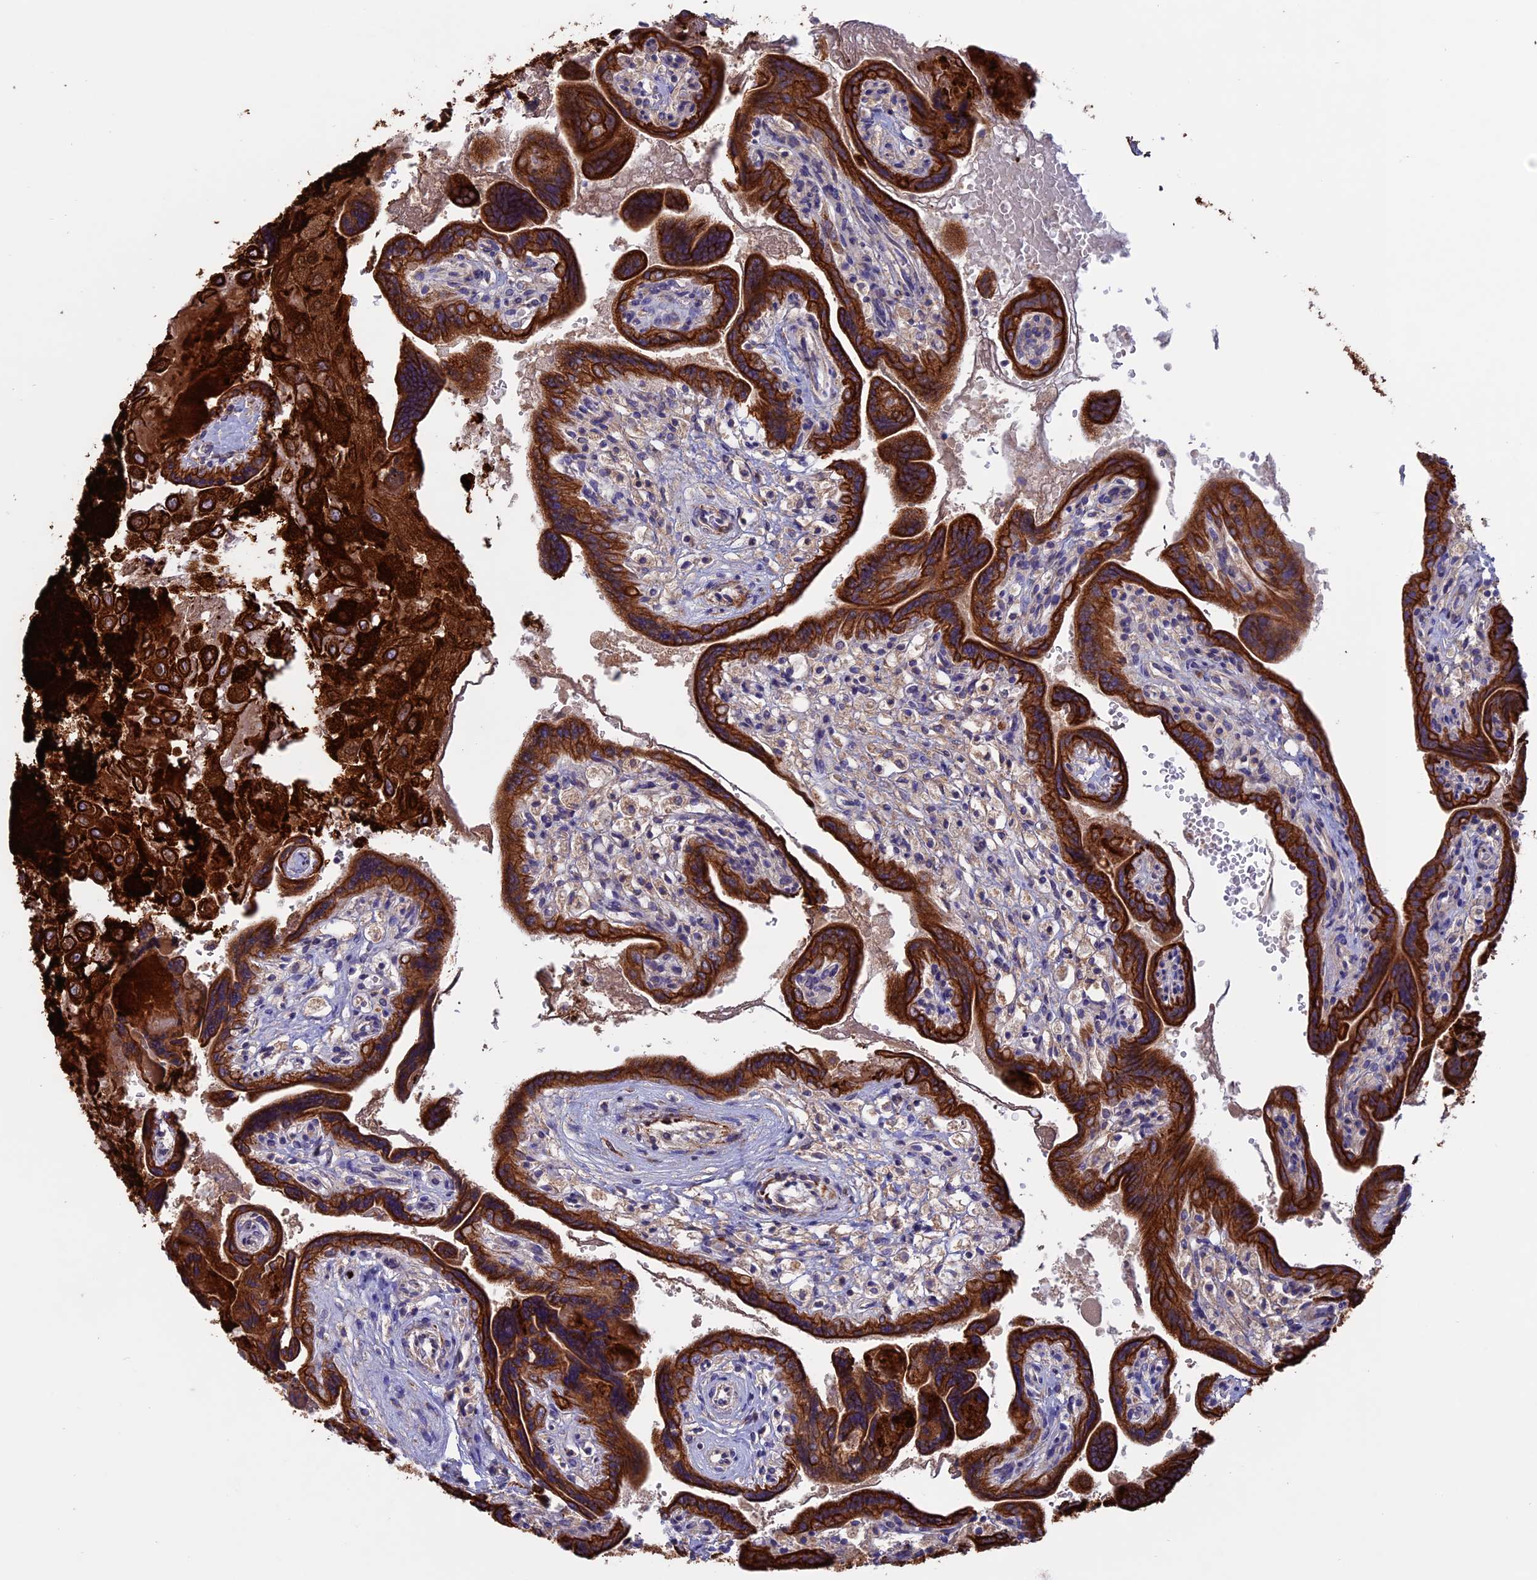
{"staining": {"intensity": "strong", "quantity": ">75%", "location": "cytoplasmic/membranous"}, "tissue": "placenta", "cell_type": "Trophoblastic cells", "image_type": "normal", "snomed": [{"axis": "morphology", "description": "Normal tissue, NOS"}, {"axis": "topography", "description": "Placenta"}], "caption": "Immunohistochemistry (IHC) staining of benign placenta, which shows high levels of strong cytoplasmic/membranous positivity in about >75% of trophoblastic cells indicating strong cytoplasmic/membranous protein staining. The staining was performed using DAB (brown) for protein detection and nuclei were counterstained in hematoxylin (blue).", "gene": "PTPN9", "patient": {"sex": "female", "age": 37}}